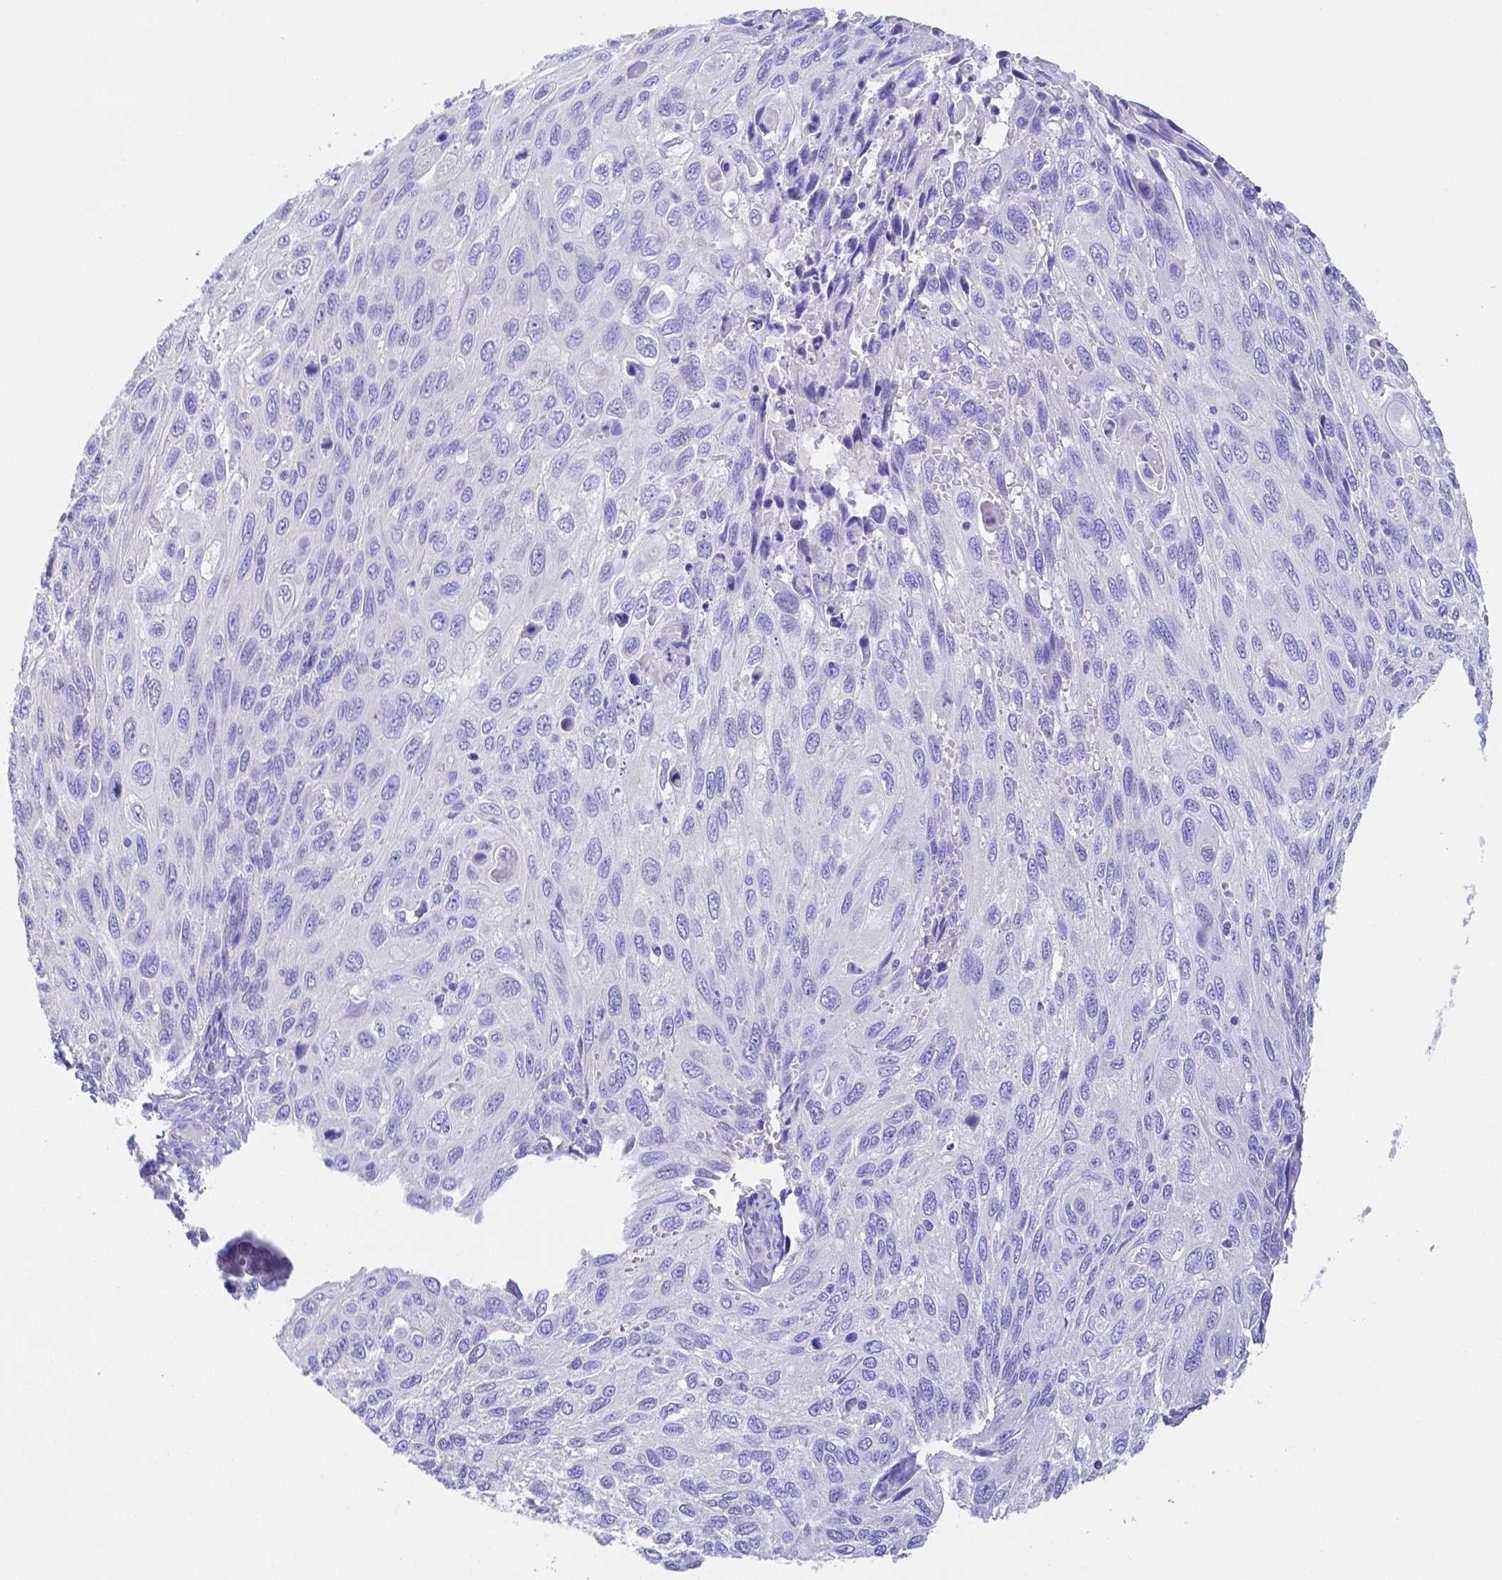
{"staining": {"intensity": "negative", "quantity": "none", "location": "none"}, "tissue": "cervical cancer", "cell_type": "Tumor cells", "image_type": "cancer", "snomed": [{"axis": "morphology", "description": "Squamous cell carcinoma, NOS"}, {"axis": "topography", "description": "Cervix"}], "caption": "This is an immunohistochemistry (IHC) photomicrograph of human cervical squamous cell carcinoma. There is no expression in tumor cells.", "gene": "ZG16B", "patient": {"sex": "female", "age": 70}}